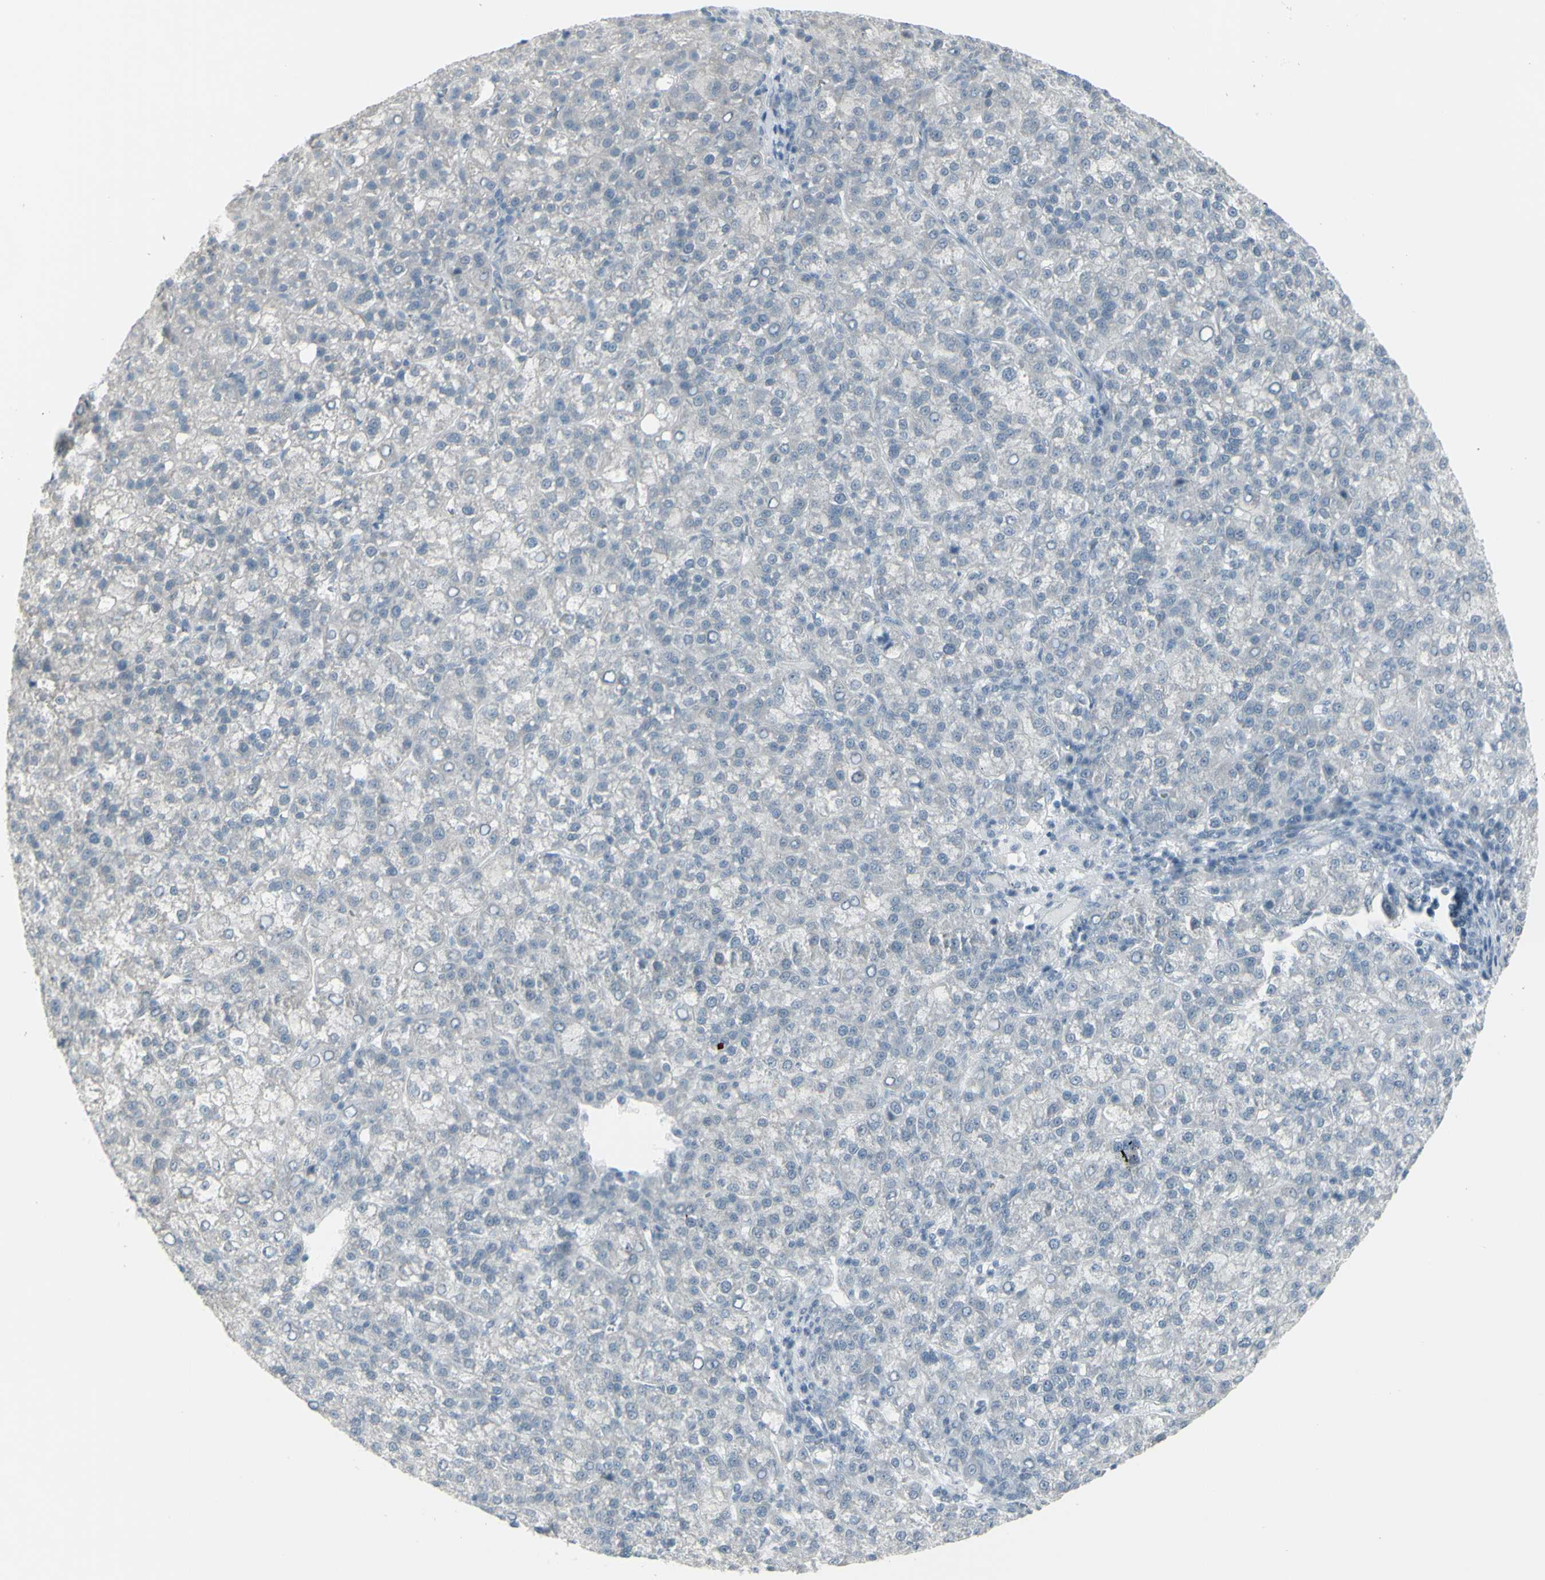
{"staining": {"intensity": "negative", "quantity": "none", "location": "none"}, "tissue": "liver cancer", "cell_type": "Tumor cells", "image_type": "cancer", "snomed": [{"axis": "morphology", "description": "Carcinoma, Hepatocellular, NOS"}, {"axis": "topography", "description": "Liver"}], "caption": "This is a histopathology image of immunohistochemistry (IHC) staining of liver cancer (hepatocellular carcinoma), which shows no expression in tumor cells.", "gene": "RAB3A", "patient": {"sex": "female", "age": 58}}